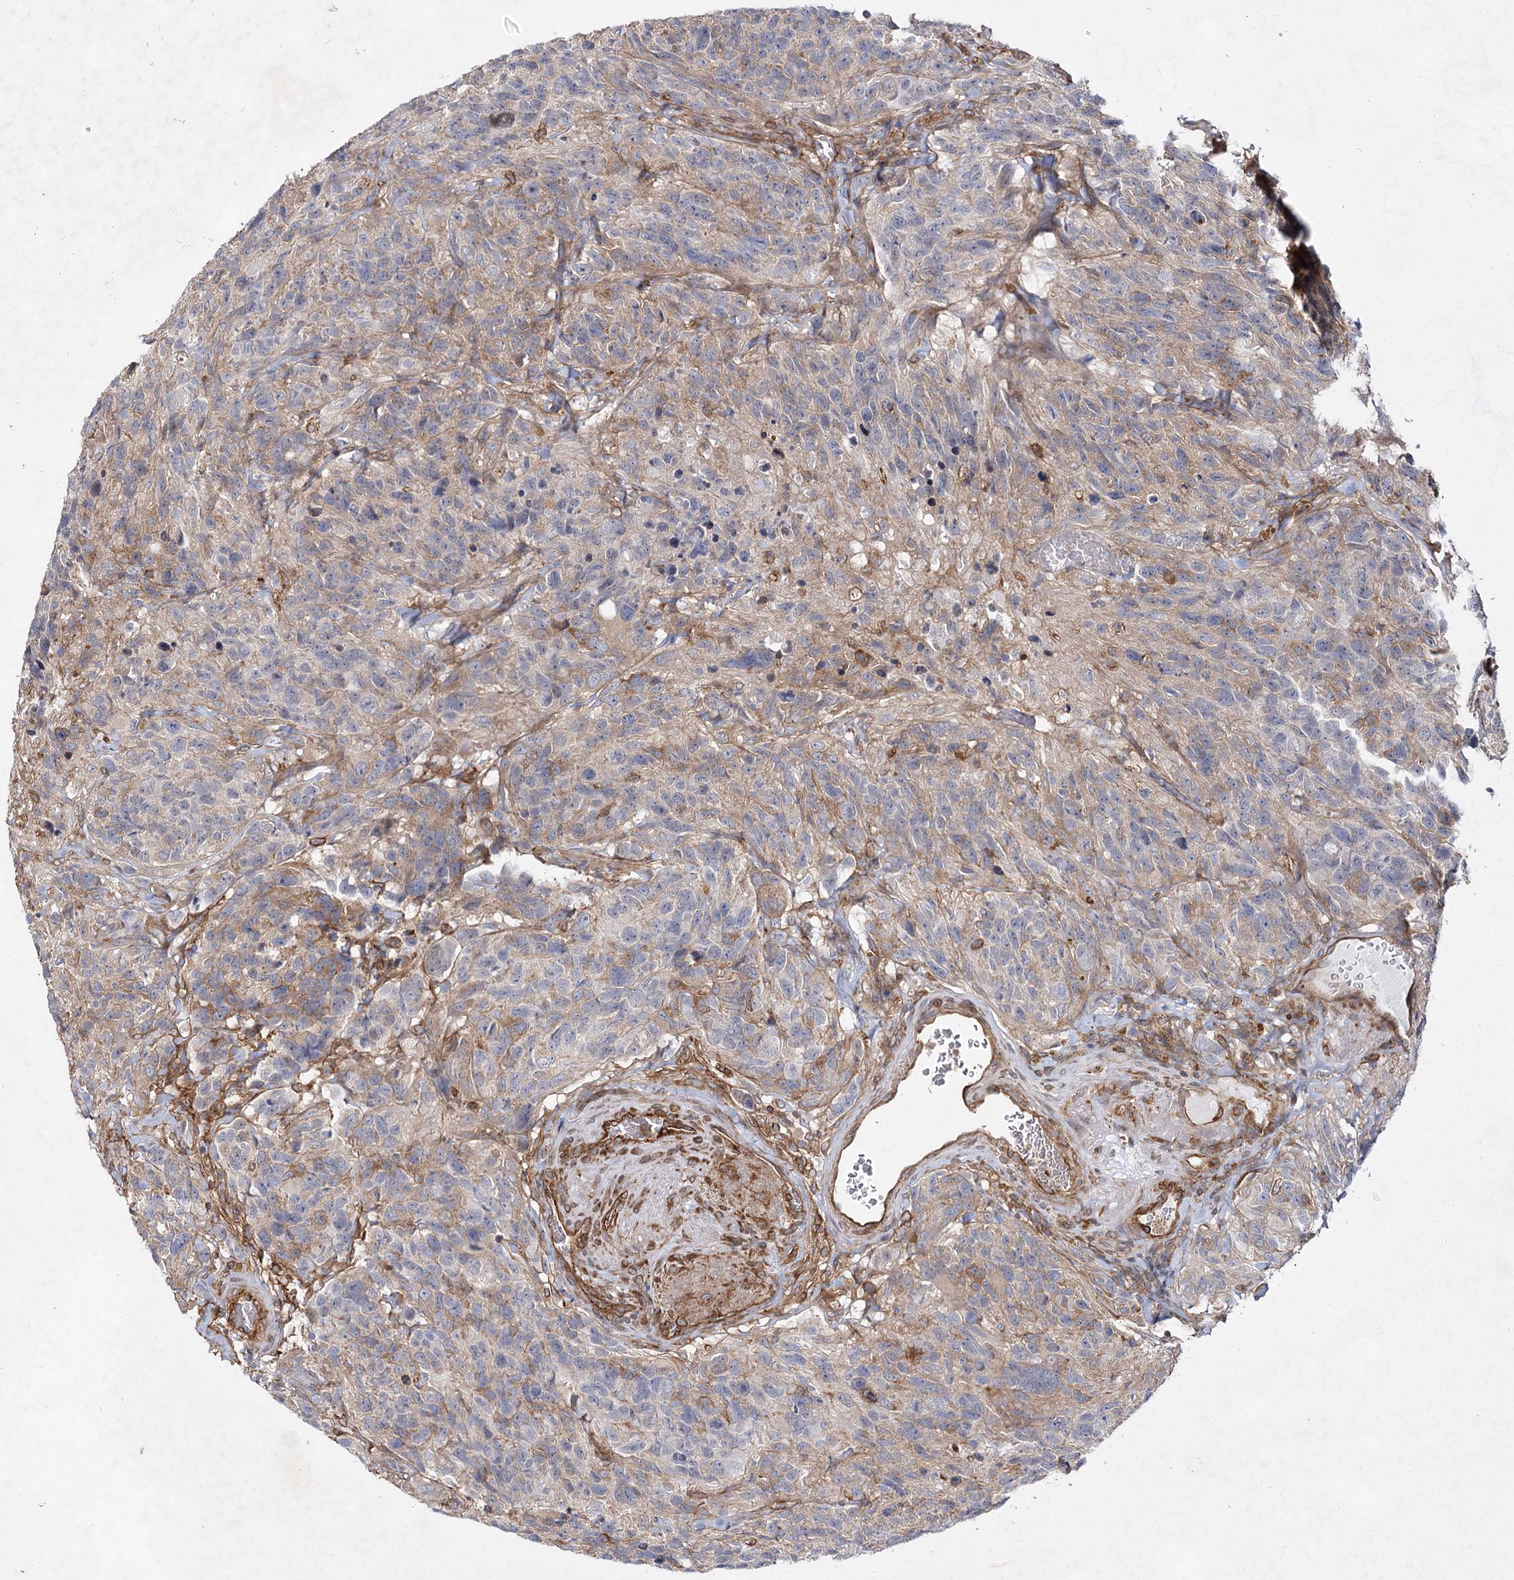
{"staining": {"intensity": "moderate", "quantity": "<25%", "location": "cytoplasmic/membranous"}, "tissue": "glioma", "cell_type": "Tumor cells", "image_type": "cancer", "snomed": [{"axis": "morphology", "description": "Glioma, malignant, High grade"}, {"axis": "topography", "description": "Brain"}], "caption": "Malignant glioma (high-grade) stained with DAB IHC demonstrates low levels of moderate cytoplasmic/membranous staining in about <25% of tumor cells. (DAB IHC, brown staining for protein, blue staining for nuclei).", "gene": "IQSEC1", "patient": {"sex": "male", "age": 69}}